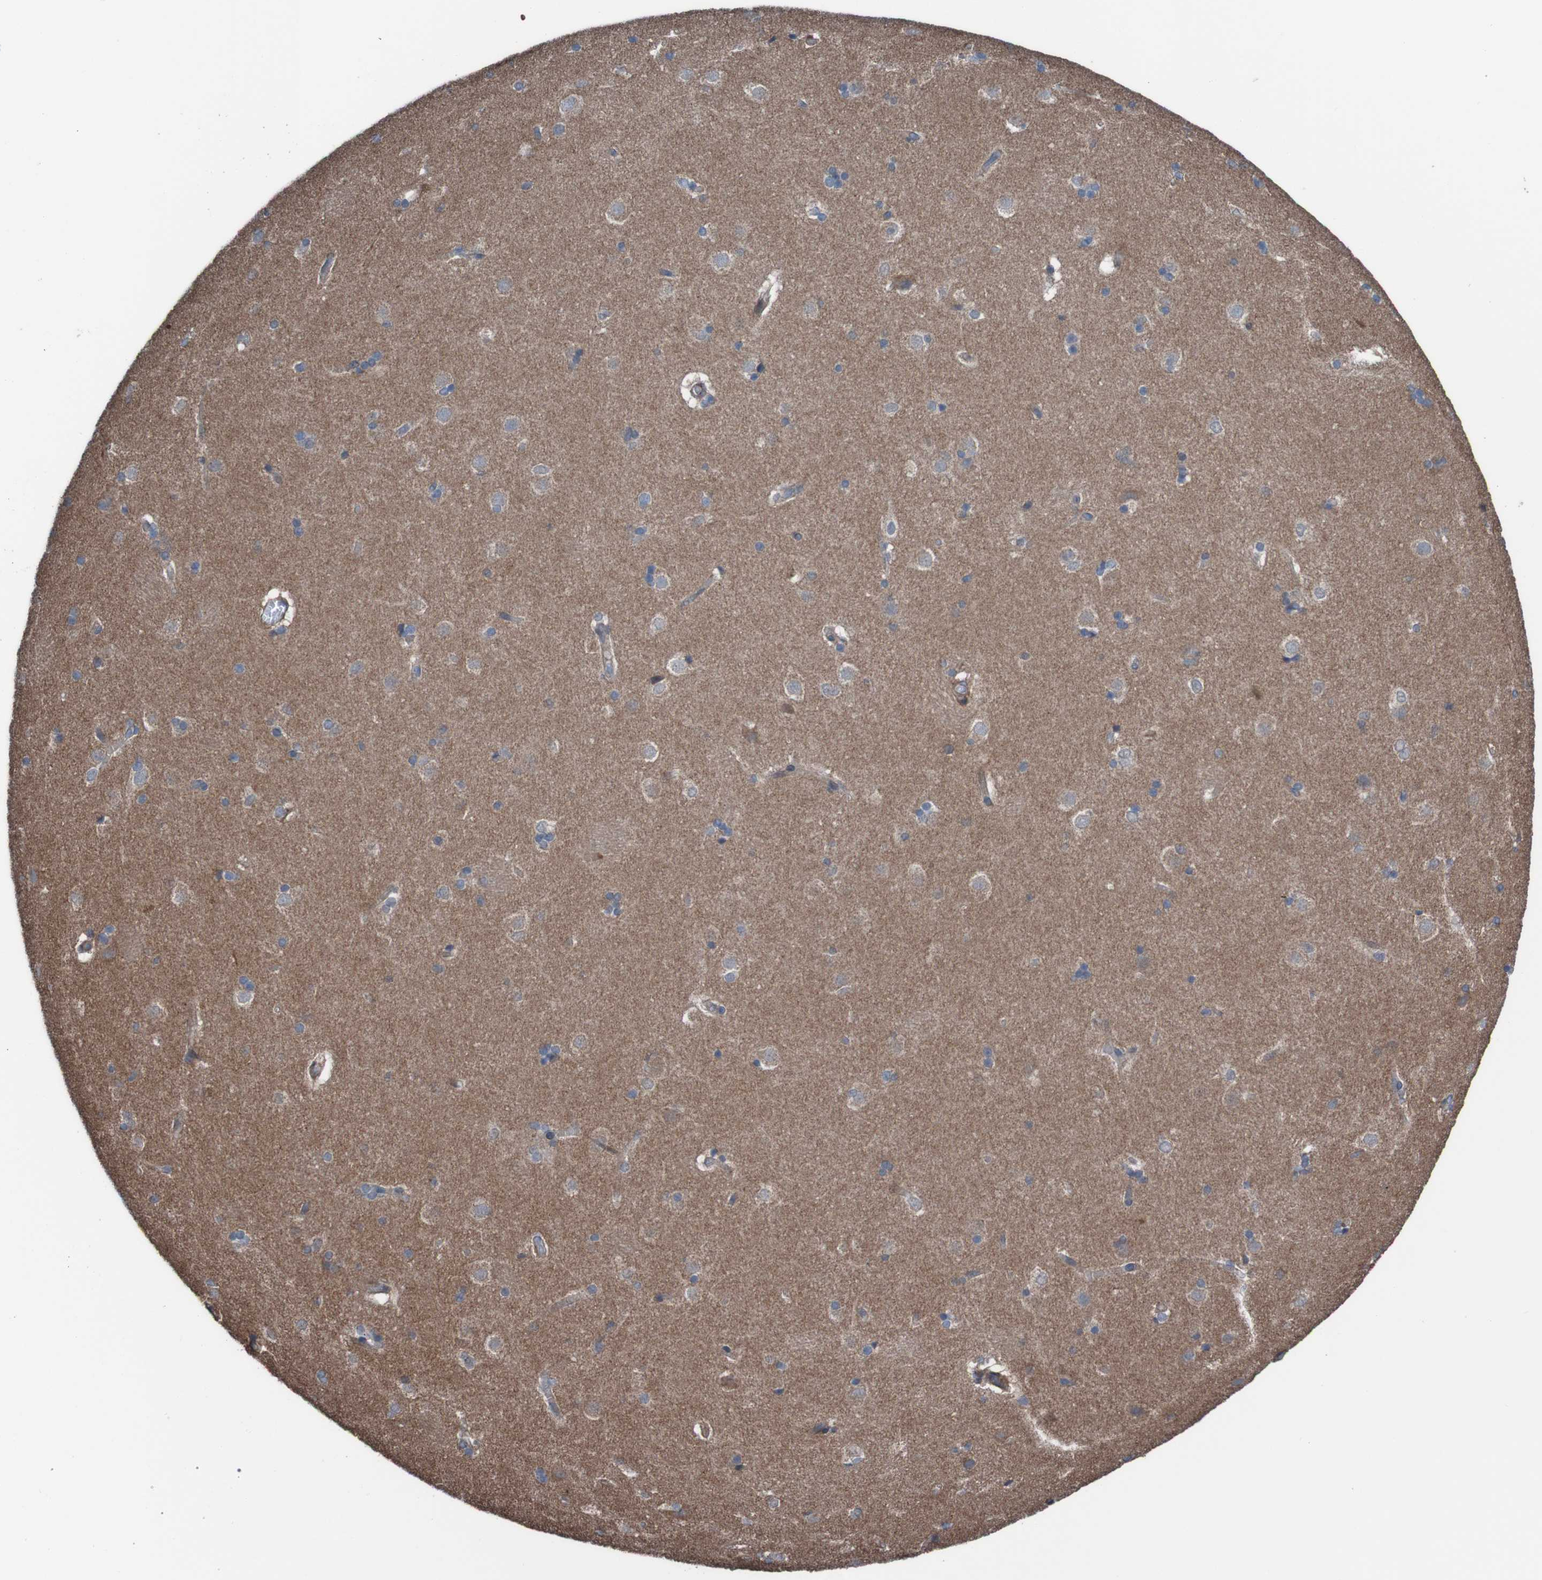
{"staining": {"intensity": "negative", "quantity": "none", "location": "none"}, "tissue": "caudate", "cell_type": "Glial cells", "image_type": "normal", "snomed": [{"axis": "morphology", "description": "Normal tissue, NOS"}, {"axis": "topography", "description": "Lateral ventricle wall"}], "caption": "Immunohistochemical staining of unremarkable human caudate displays no significant staining in glial cells.", "gene": "PDGFB", "patient": {"sex": "female", "age": 19}}